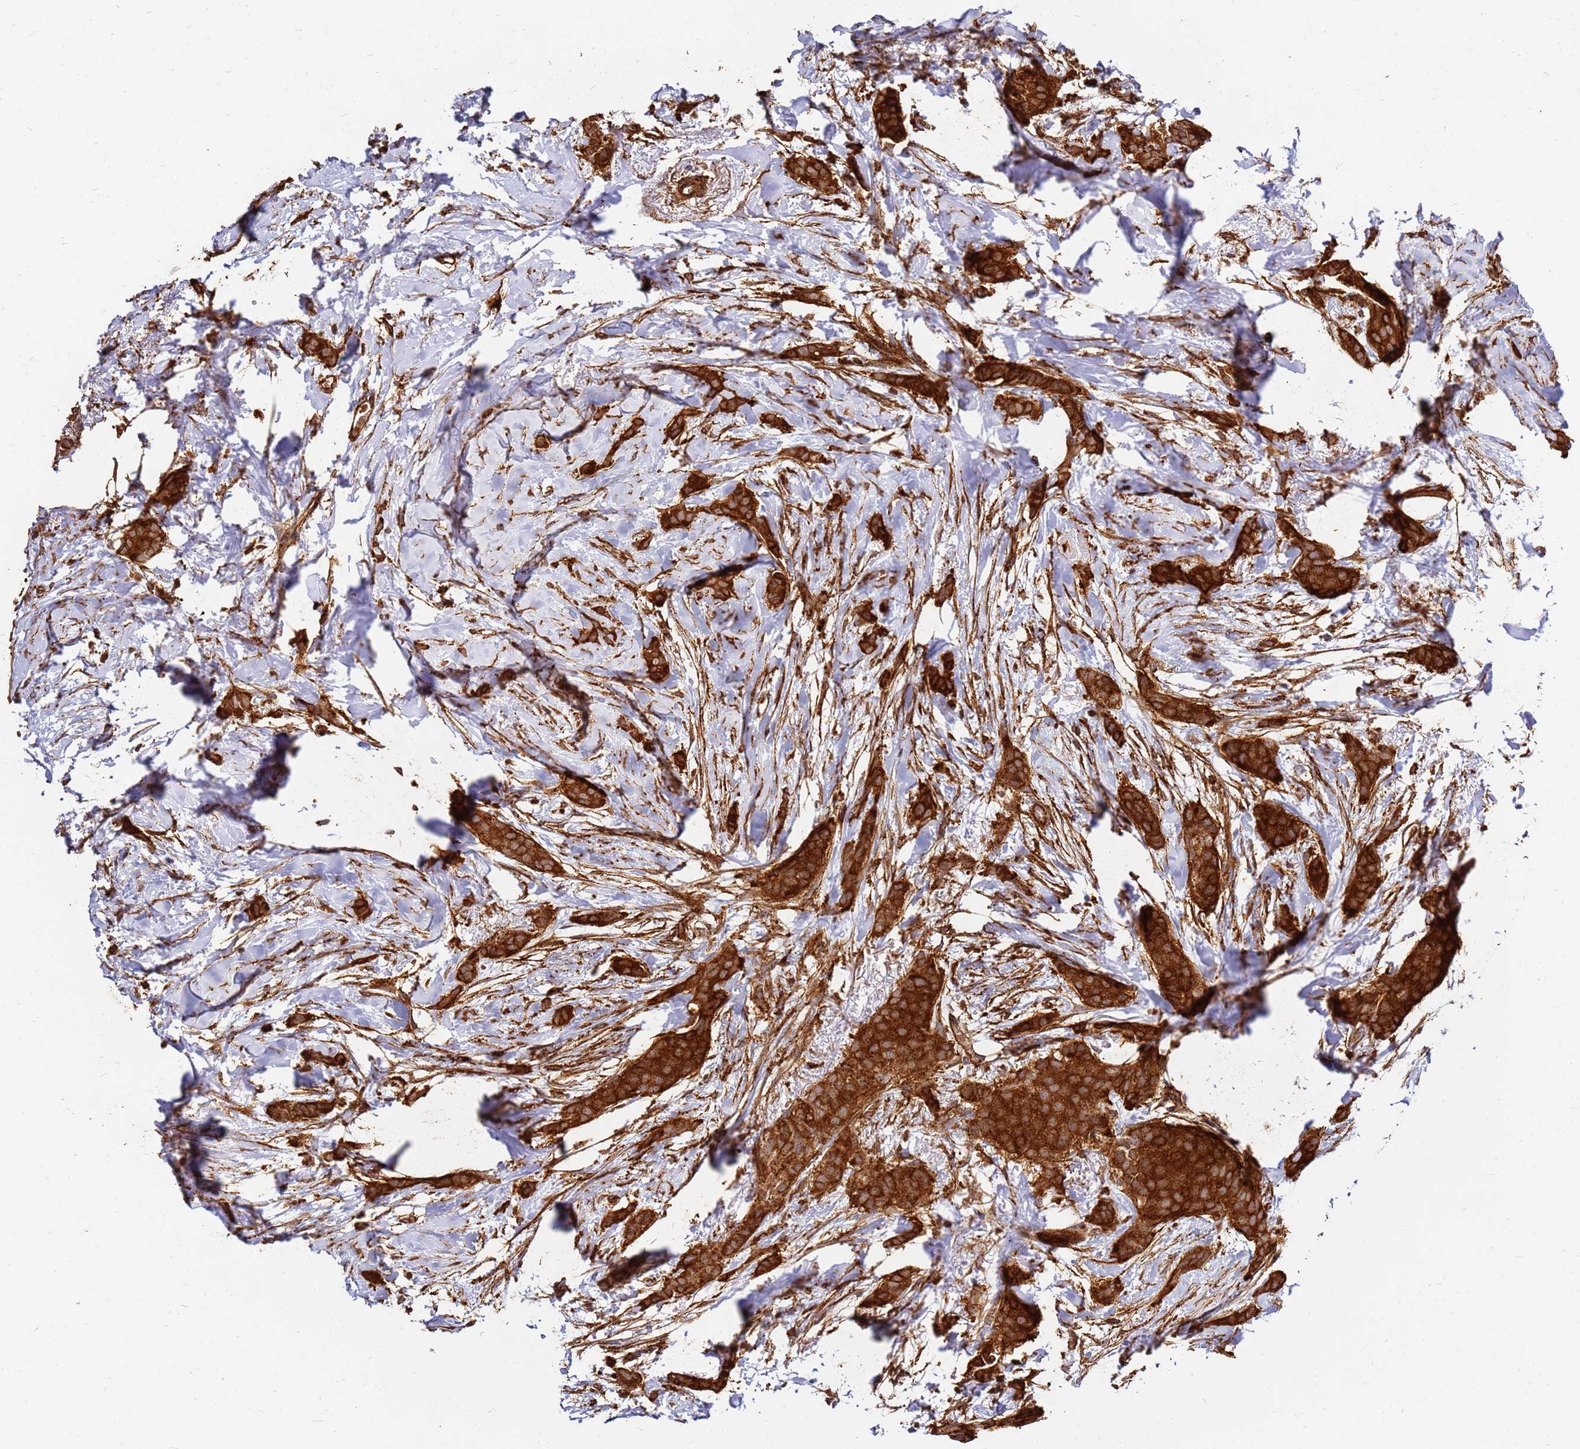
{"staining": {"intensity": "strong", "quantity": ">75%", "location": "cytoplasmic/membranous"}, "tissue": "breast cancer", "cell_type": "Tumor cells", "image_type": "cancer", "snomed": [{"axis": "morphology", "description": "Duct carcinoma"}, {"axis": "topography", "description": "Breast"}], "caption": "The photomicrograph displays immunohistochemical staining of breast cancer (infiltrating ductal carcinoma). There is strong cytoplasmic/membranous expression is appreciated in about >75% of tumor cells.", "gene": "DVL3", "patient": {"sex": "female", "age": 72}}